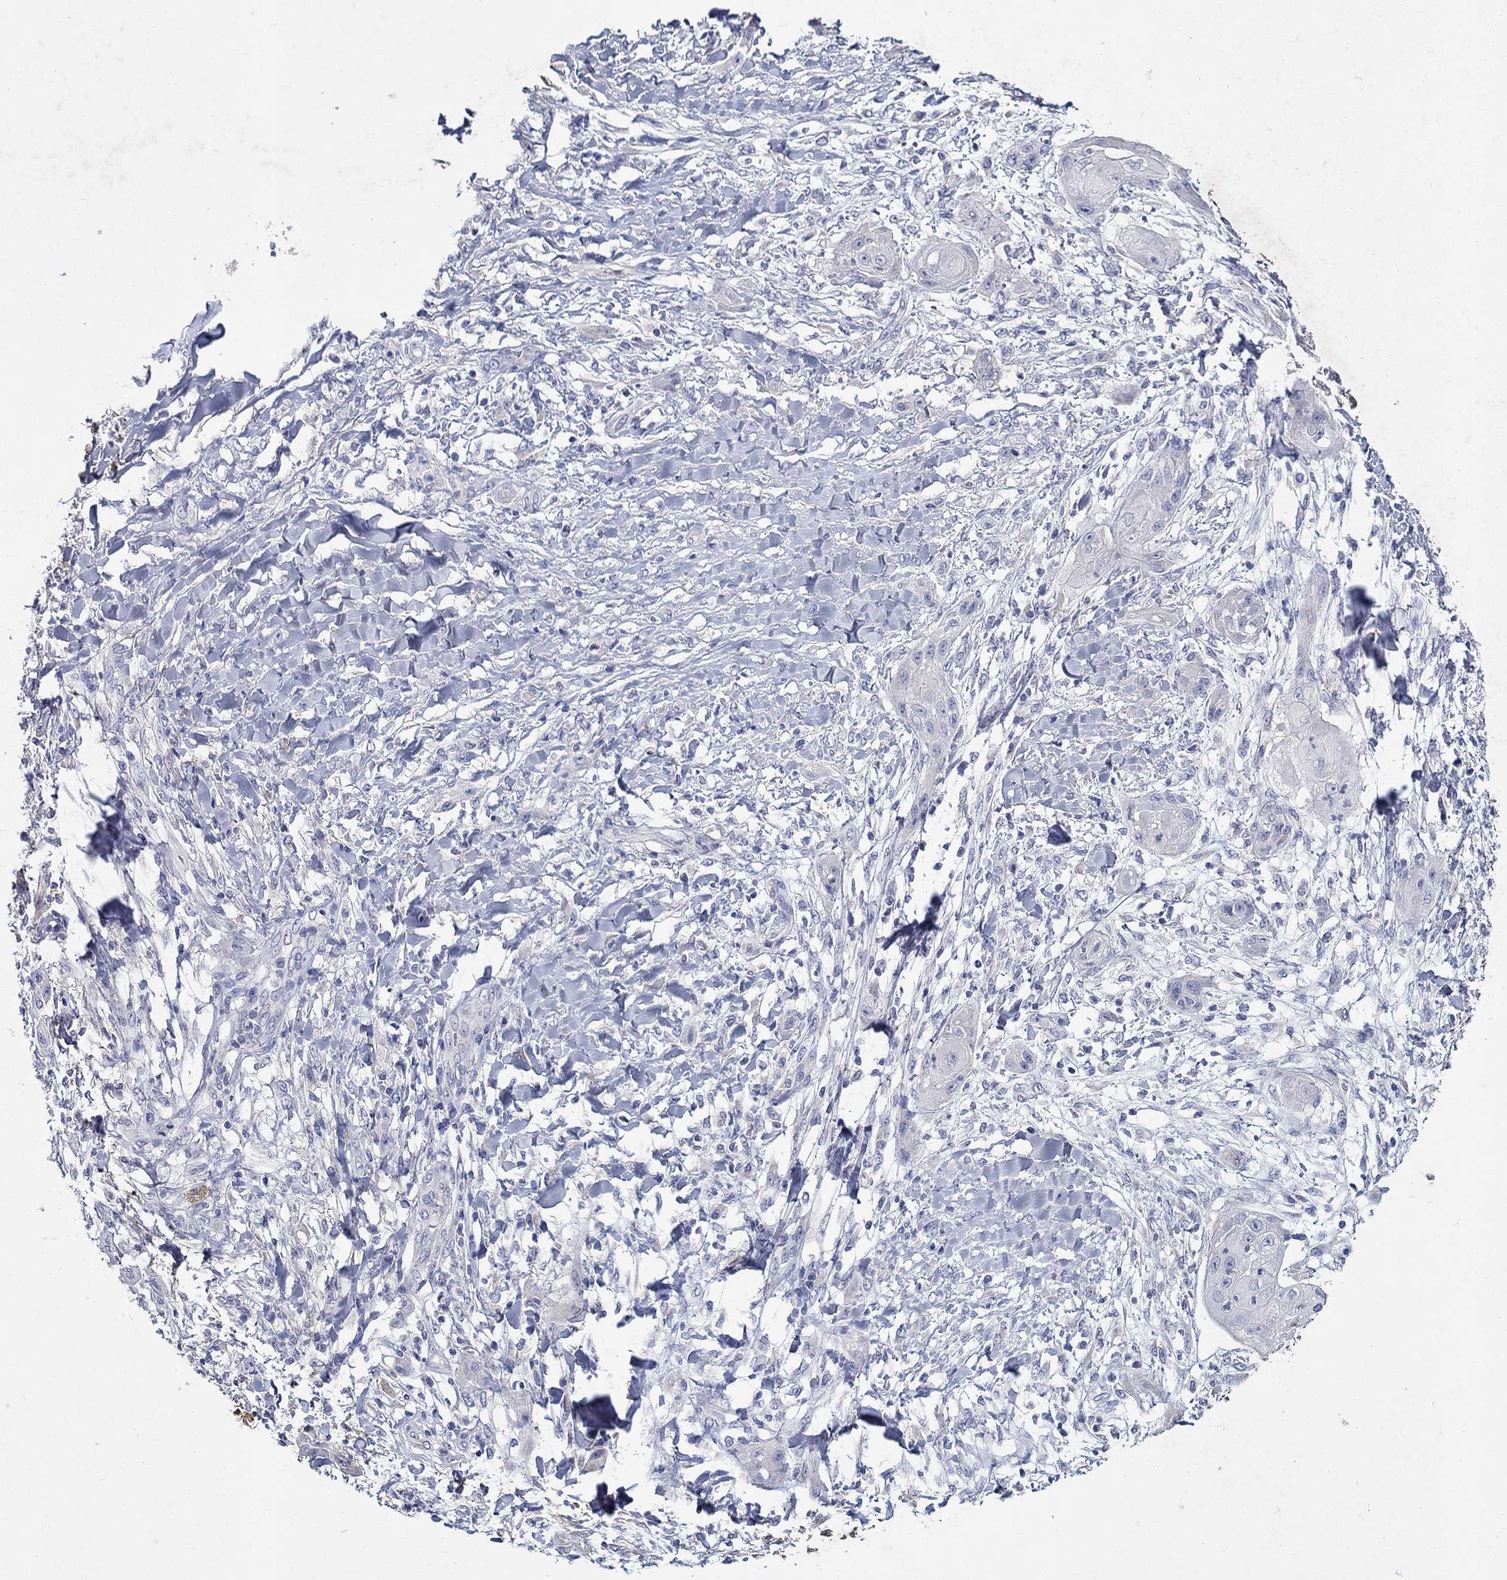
{"staining": {"intensity": "negative", "quantity": "none", "location": "none"}, "tissue": "skin cancer", "cell_type": "Tumor cells", "image_type": "cancer", "snomed": [{"axis": "morphology", "description": "Squamous cell carcinoma, NOS"}, {"axis": "topography", "description": "Skin"}], "caption": "This is a image of immunohistochemistry (IHC) staining of skin squamous cell carcinoma, which shows no positivity in tumor cells.", "gene": "PROZ", "patient": {"sex": "male", "age": 62}}